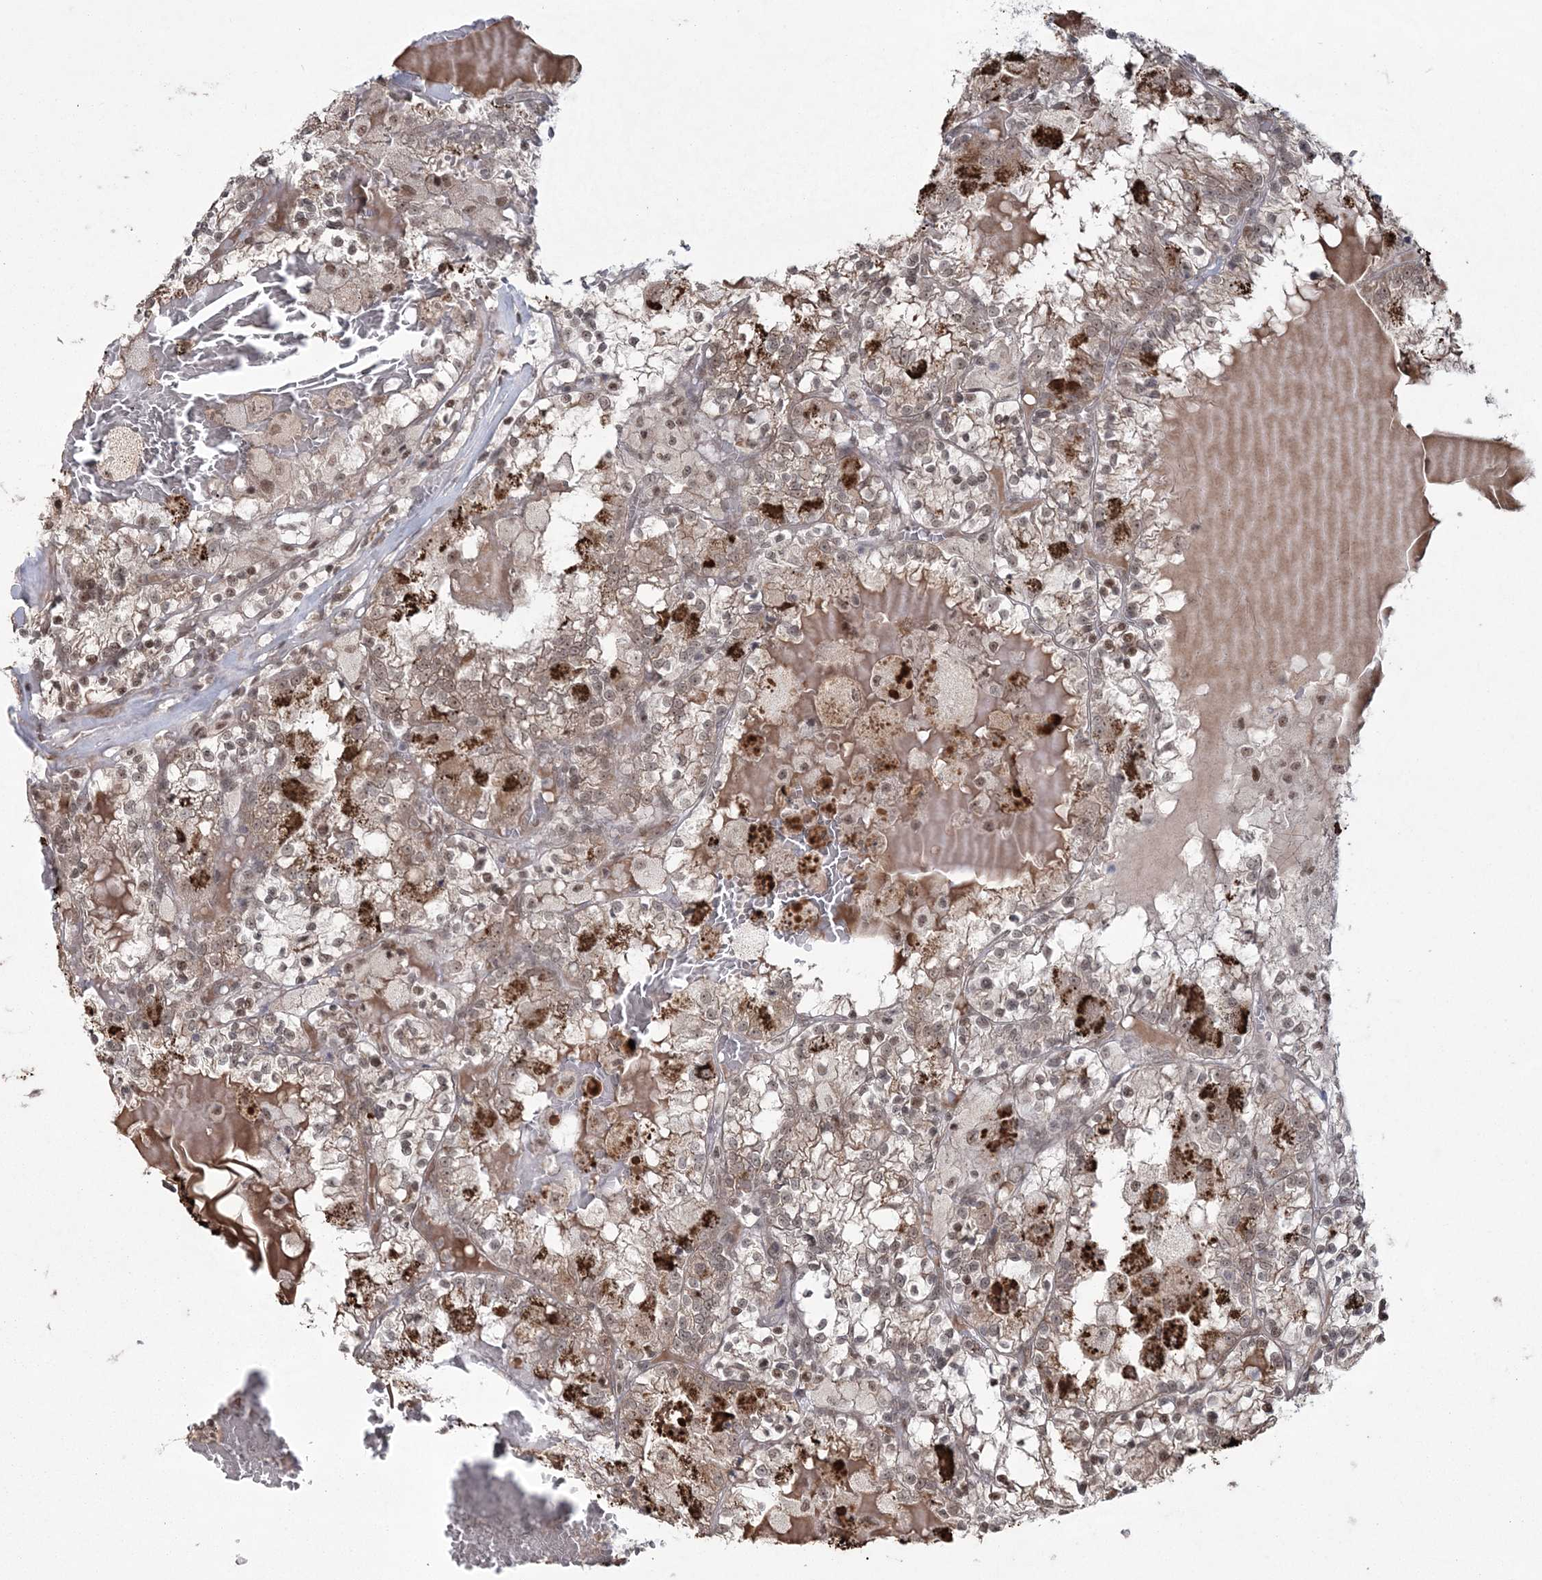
{"staining": {"intensity": "moderate", "quantity": "25%-75%", "location": "cytoplasmic/membranous,nuclear"}, "tissue": "renal cancer", "cell_type": "Tumor cells", "image_type": "cancer", "snomed": [{"axis": "morphology", "description": "Adenocarcinoma, NOS"}, {"axis": "topography", "description": "Kidney"}], "caption": "This photomicrograph exhibits immunohistochemistry staining of human renal cancer, with medium moderate cytoplasmic/membranous and nuclear staining in about 25%-75% of tumor cells.", "gene": "EPB41L4A", "patient": {"sex": "female", "age": 56}}